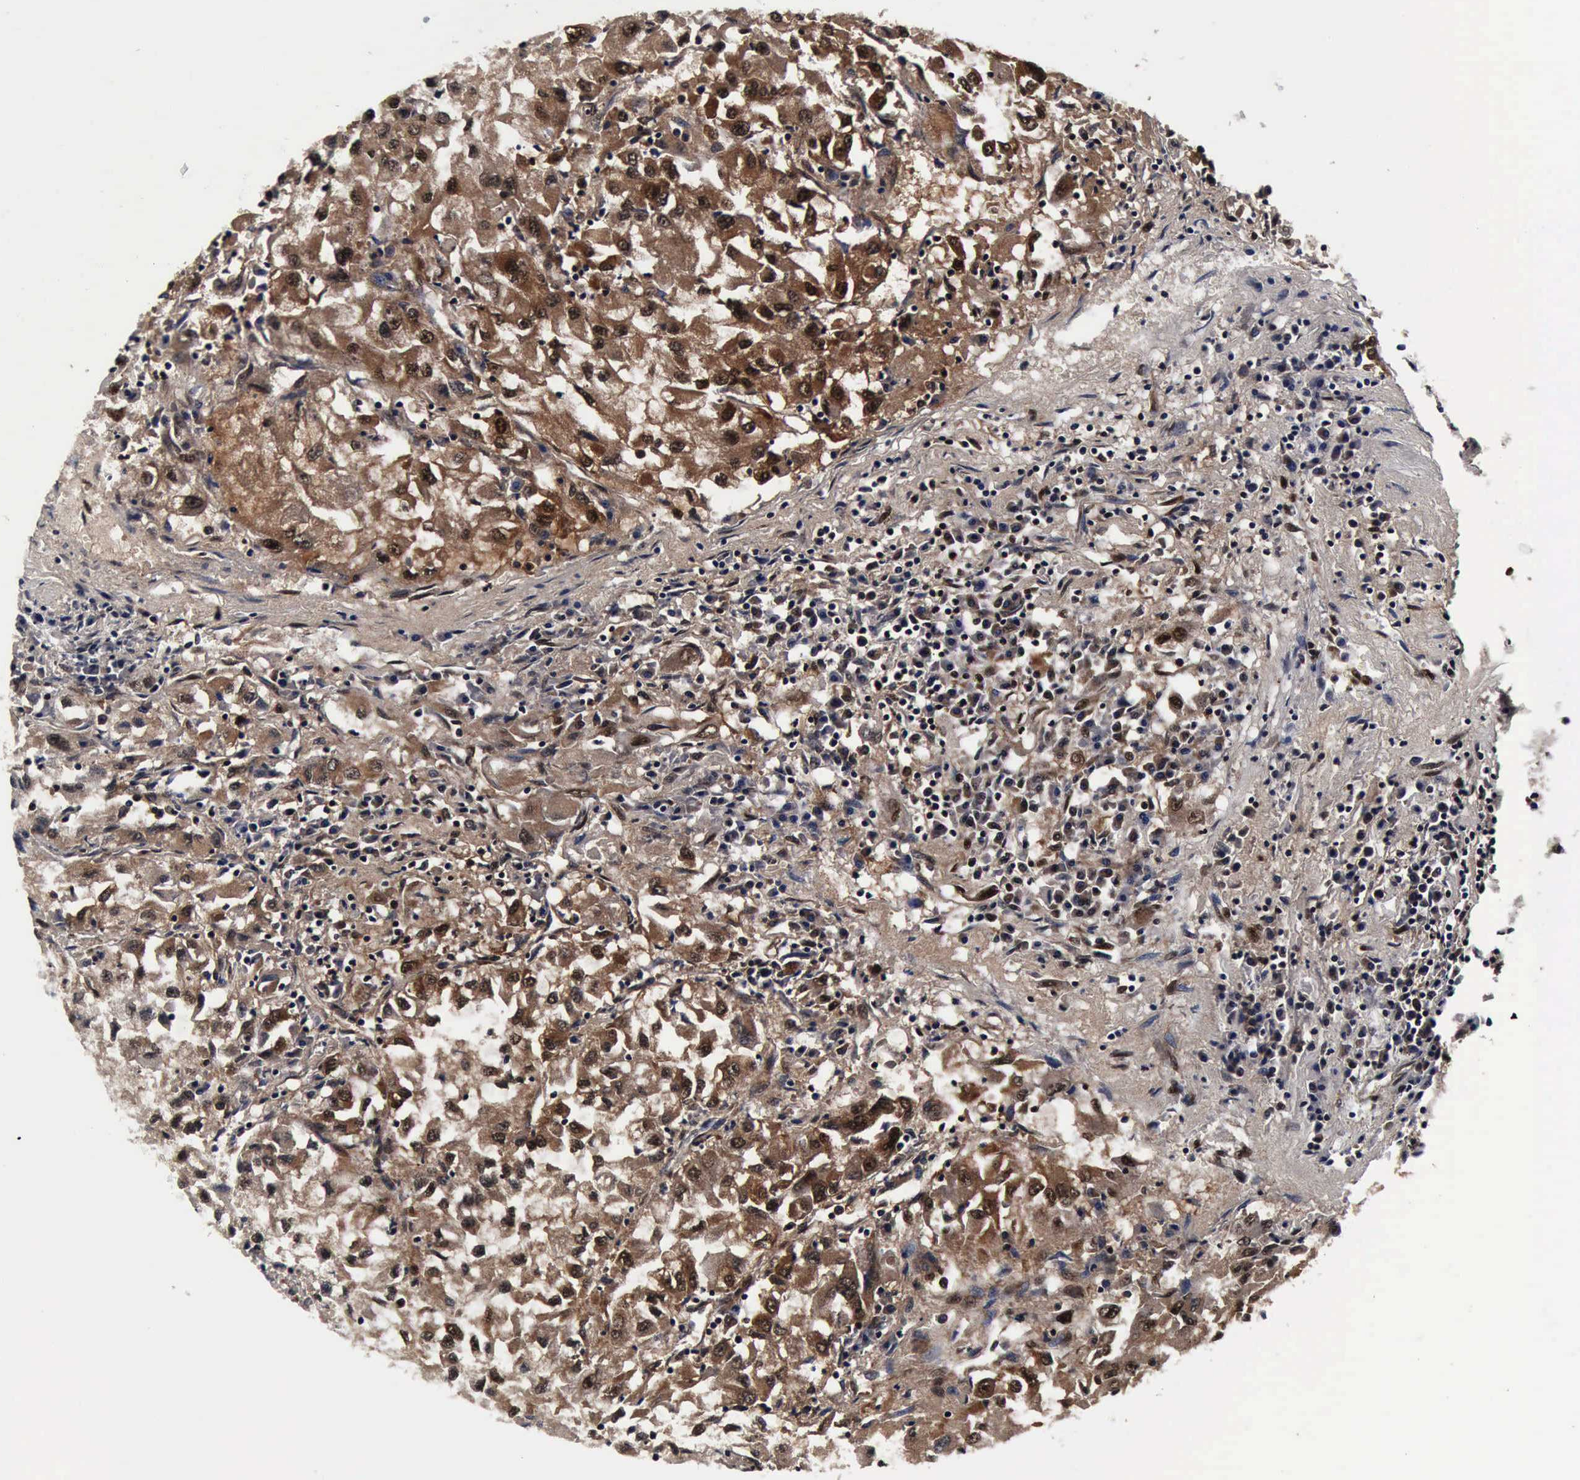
{"staining": {"intensity": "moderate", "quantity": ">75%", "location": "cytoplasmic/membranous,nuclear"}, "tissue": "renal cancer", "cell_type": "Tumor cells", "image_type": "cancer", "snomed": [{"axis": "morphology", "description": "Adenocarcinoma, NOS"}, {"axis": "topography", "description": "Kidney"}], "caption": "Approximately >75% of tumor cells in human adenocarcinoma (renal) demonstrate moderate cytoplasmic/membranous and nuclear protein staining as visualized by brown immunohistochemical staining.", "gene": "UBC", "patient": {"sex": "male", "age": 59}}